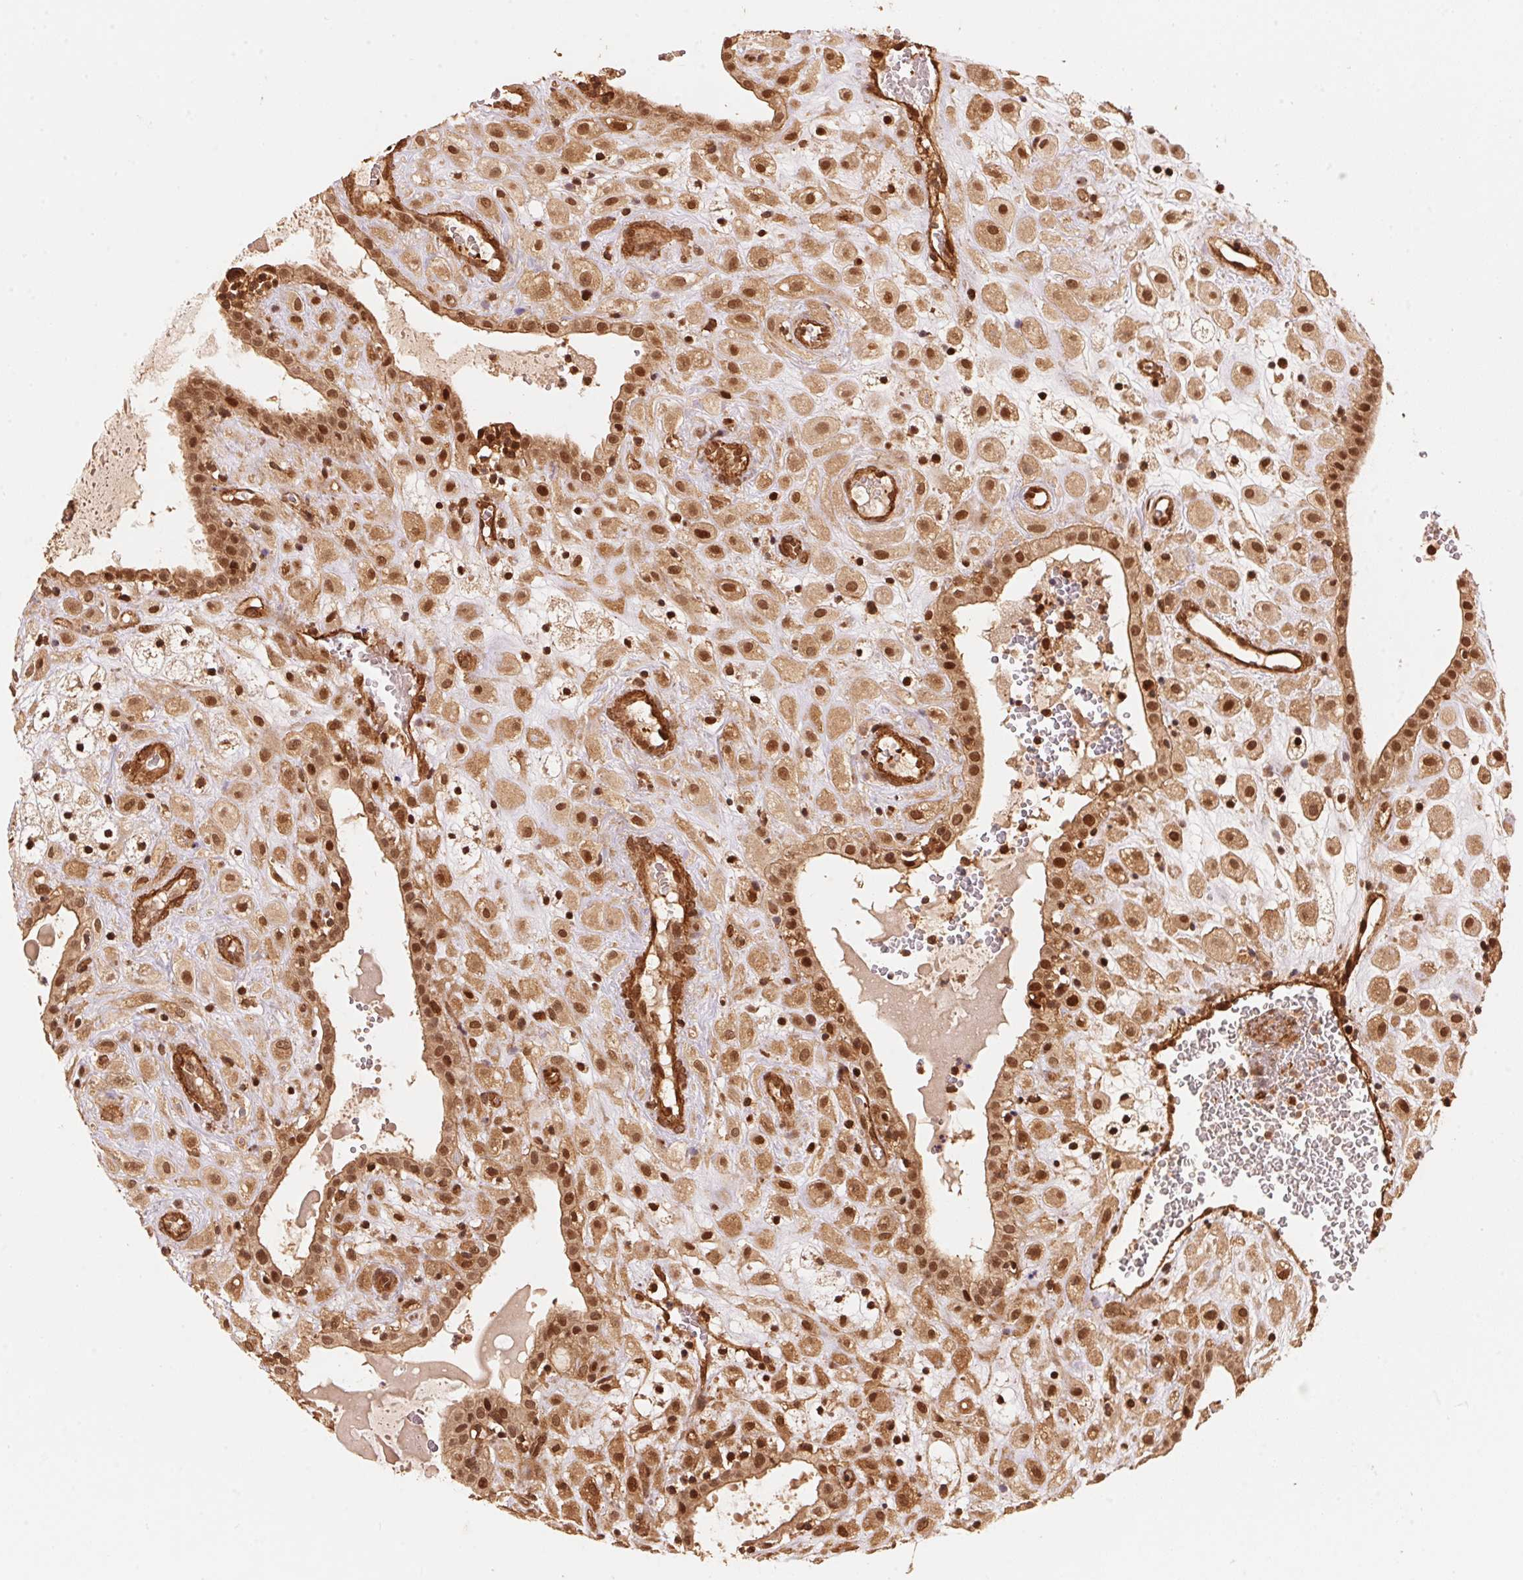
{"staining": {"intensity": "moderate", "quantity": ">75%", "location": "cytoplasmic/membranous,nuclear"}, "tissue": "placenta", "cell_type": "Decidual cells", "image_type": "normal", "snomed": [{"axis": "morphology", "description": "Normal tissue, NOS"}, {"axis": "topography", "description": "Placenta"}], "caption": "IHC of benign human placenta demonstrates medium levels of moderate cytoplasmic/membranous,nuclear positivity in about >75% of decidual cells.", "gene": "TNIP2", "patient": {"sex": "female", "age": 24}}